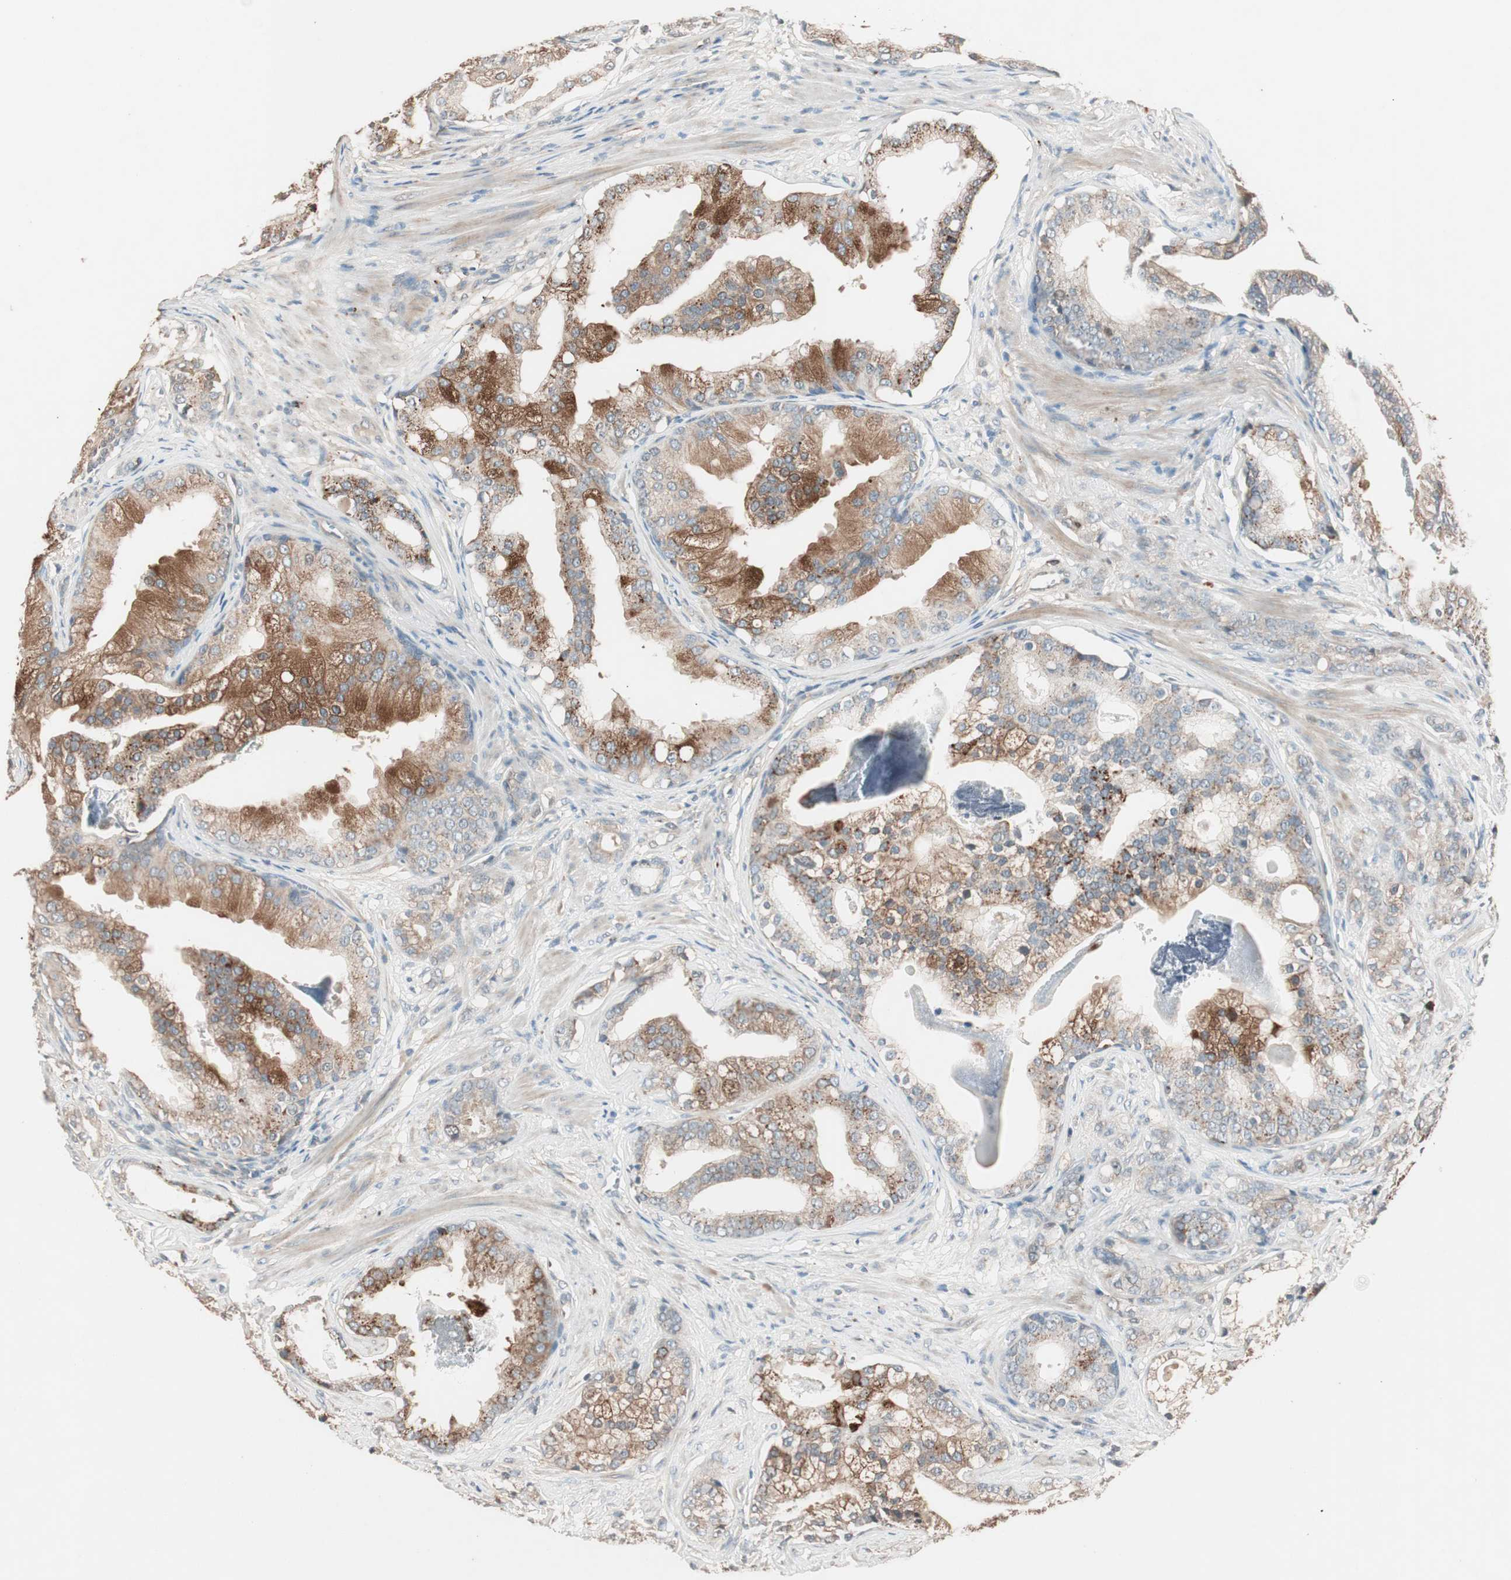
{"staining": {"intensity": "moderate", "quantity": ">75%", "location": "cytoplasmic/membranous"}, "tissue": "prostate cancer", "cell_type": "Tumor cells", "image_type": "cancer", "snomed": [{"axis": "morphology", "description": "Adenocarcinoma, Low grade"}, {"axis": "topography", "description": "Prostate"}], "caption": "High-power microscopy captured an immunohistochemistry (IHC) photomicrograph of prostate adenocarcinoma (low-grade), revealing moderate cytoplasmic/membranous staining in approximately >75% of tumor cells.", "gene": "NFRKB", "patient": {"sex": "male", "age": 58}}